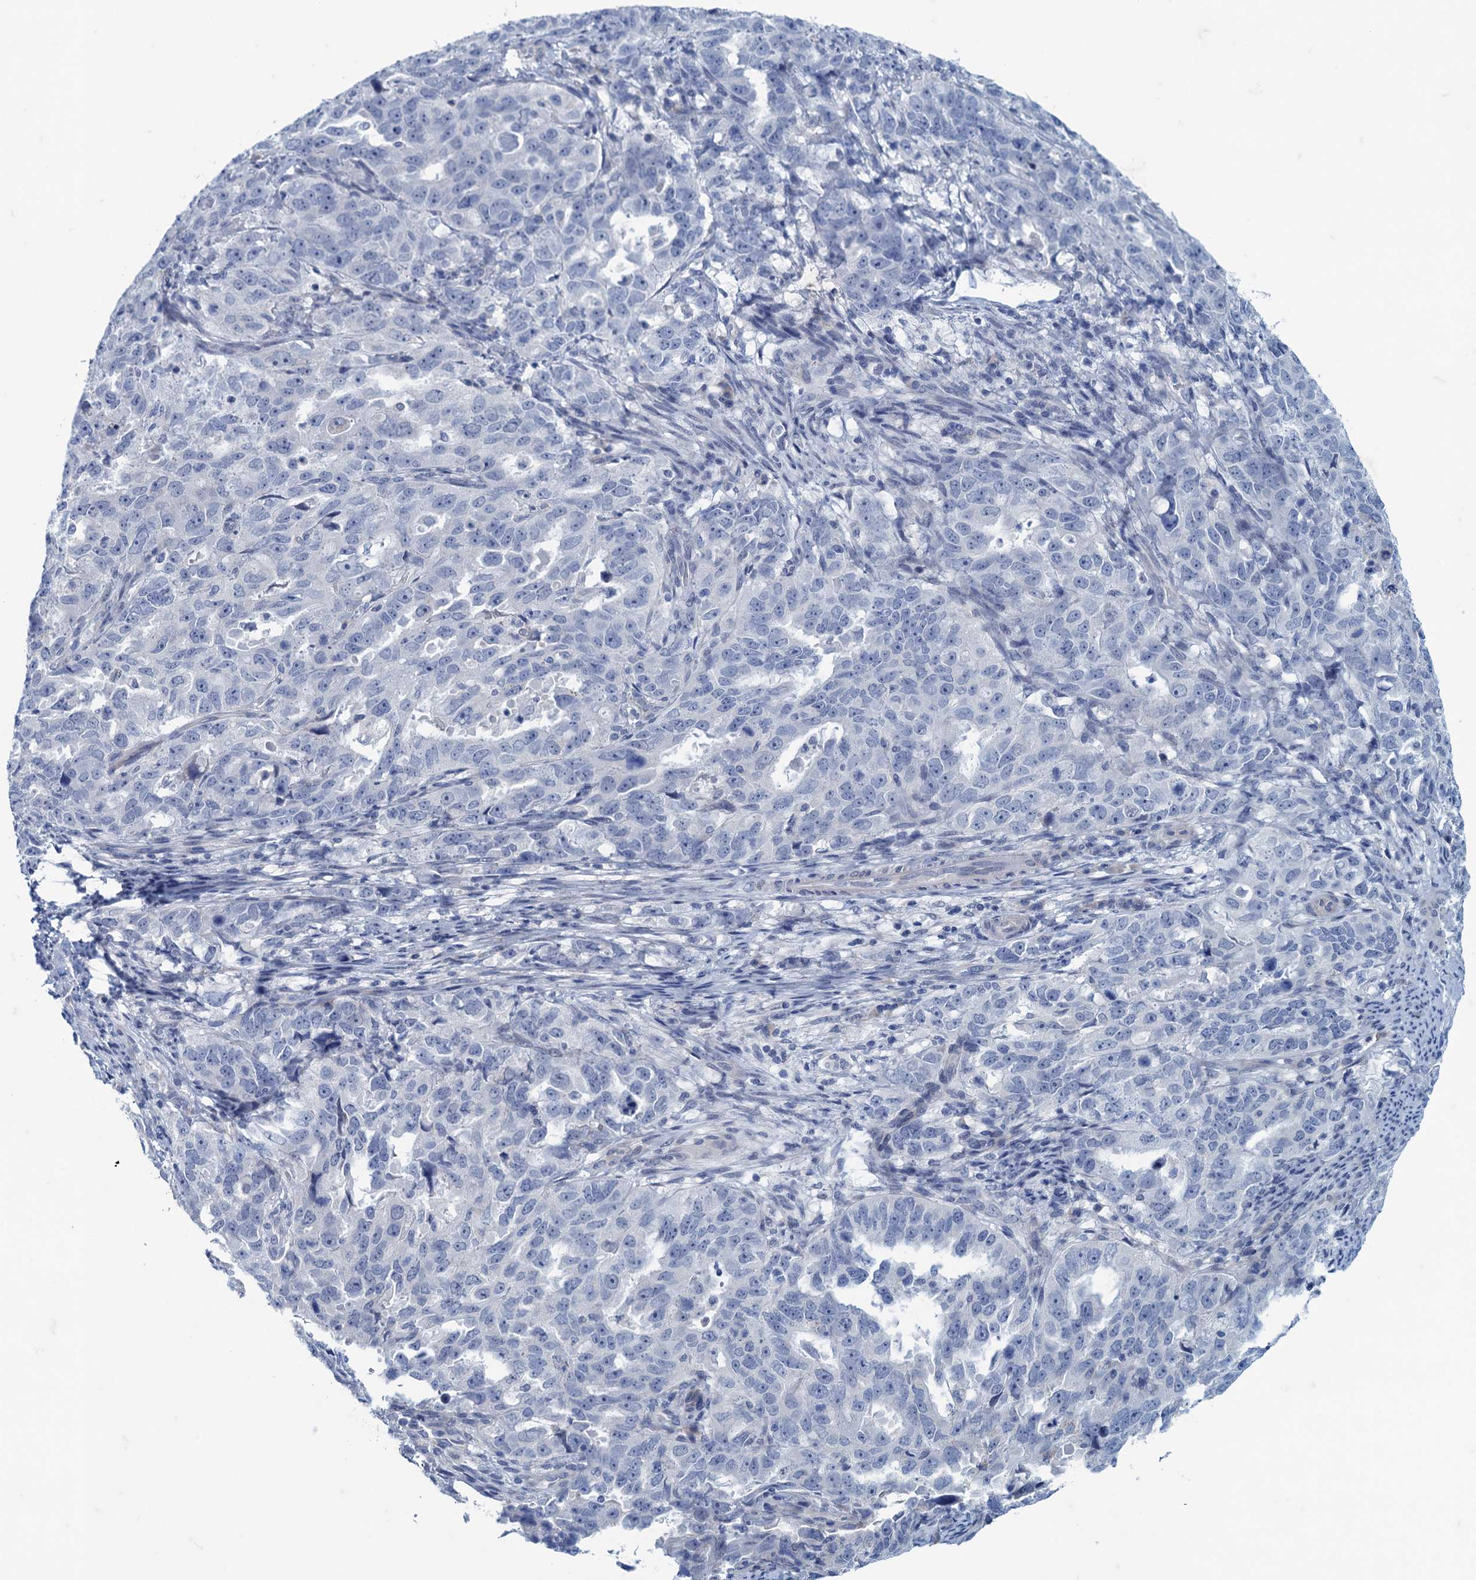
{"staining": {"intensity": "negative", "quantity": "none", "location": "none"}, "tissue": "endometrial cancer", "cell_type": "Tumor cells", "image_type": "cancer", "snomed": [{"axis": "morphology", "description": "Adenocarcinoma, NOS"}, {"axis": "topography", "description": "Endometrium"}], "caption": "There is no significant staining in tumor cells of adenocarcinoma (endometrial).", "gene": "MAP1LC3A", "patient": {"sex": "female", "age": 65}}